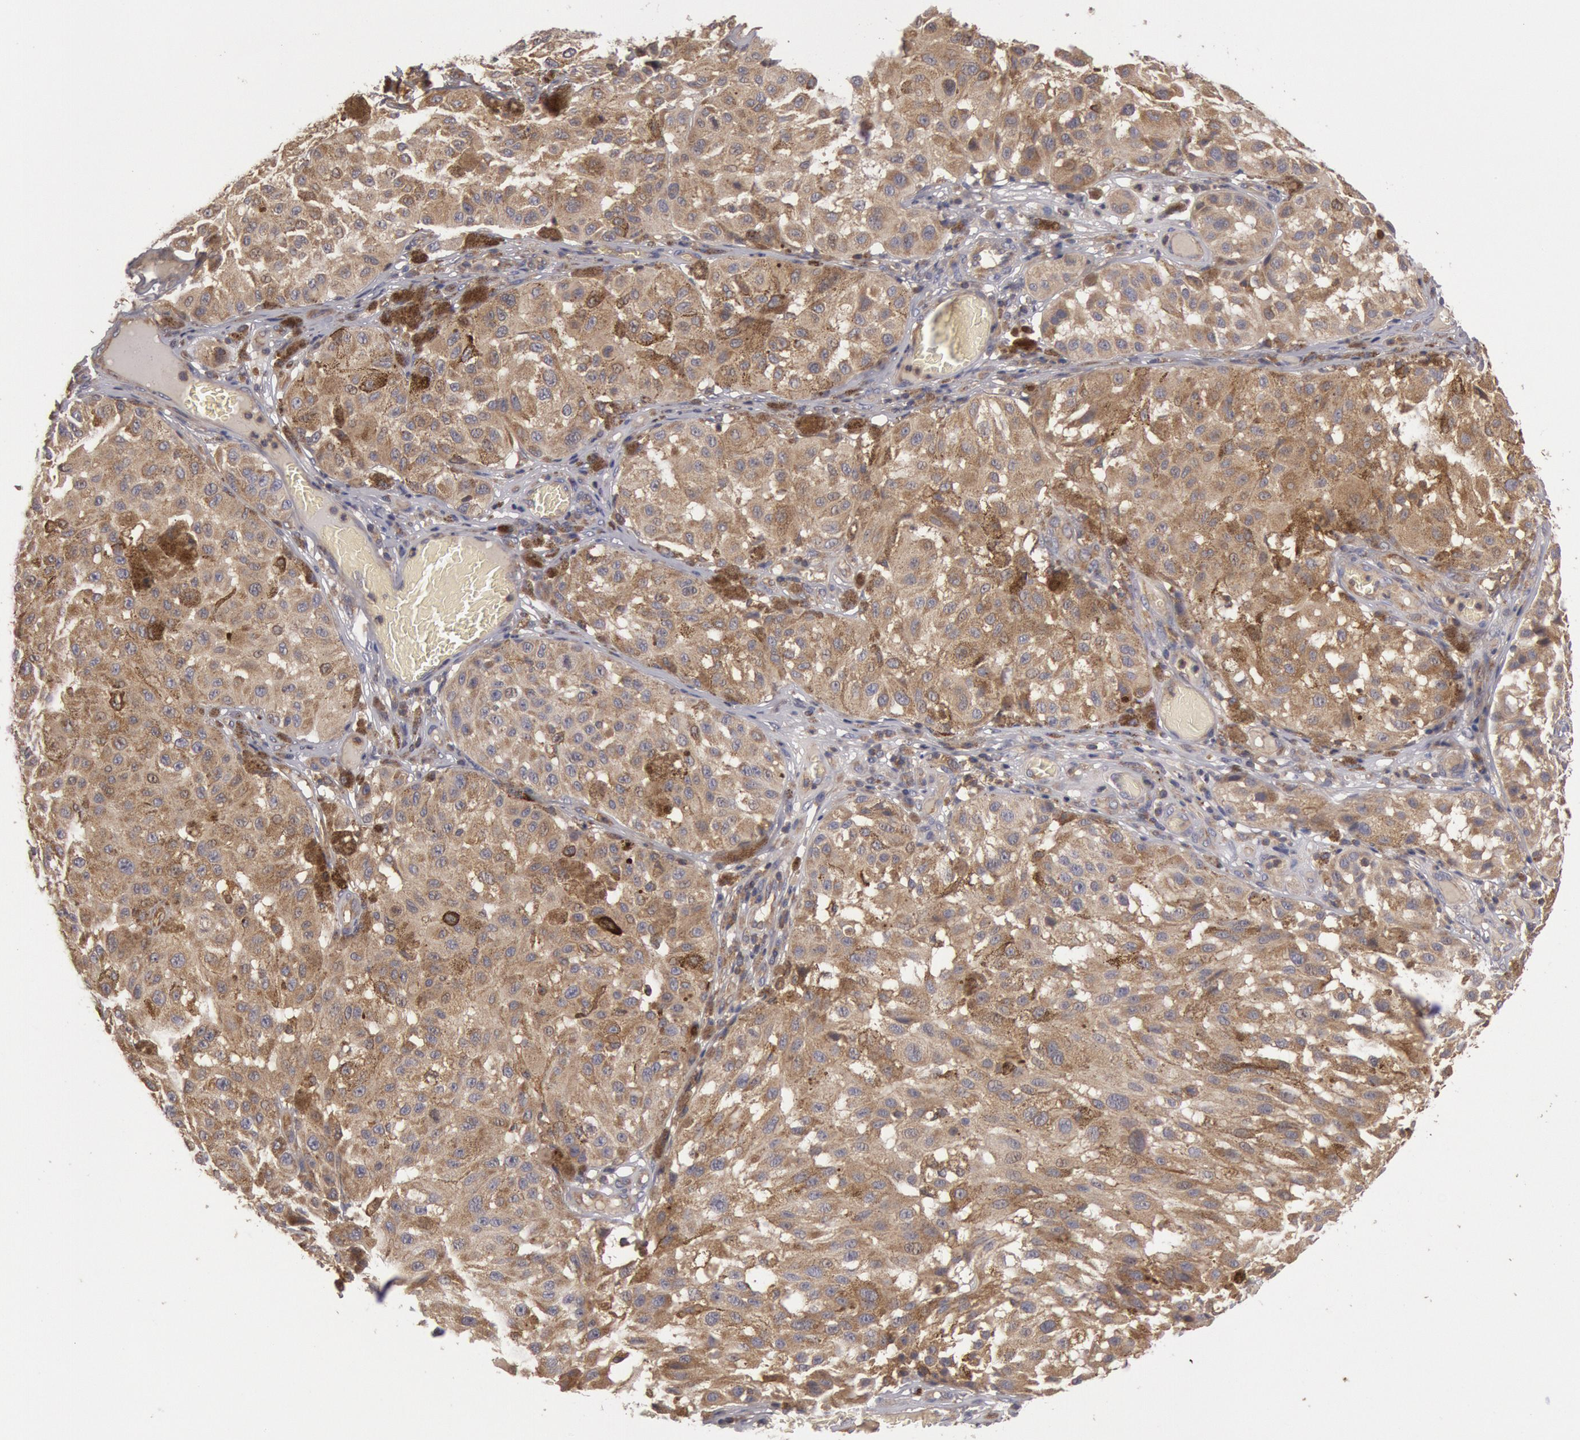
{"staining": {"intensity": "weak", "quantity": ">75%", "location": "cytoplasmic/membranous"}, "tissue": "melanoma", "cell_type": "Tumor cells", "image_type": "cancer", "snomed": [{"axis": "morphology", "description": "Malignant melanoma, NOS"}, {"axis": "topography", "description": "Skin"}], "caption": "A histopathology image of melanoma stained for a protein shows weak cytoplasmic/membranous brown staining in tumor cells. The staining was performed using DAB to visualize the protein expression in brown, while the nuclei were stained in blue with hematoxylin (Magnification: 20x).", "gene": "PIK3R1", "patient": {"sex": "female", "age": 64}}